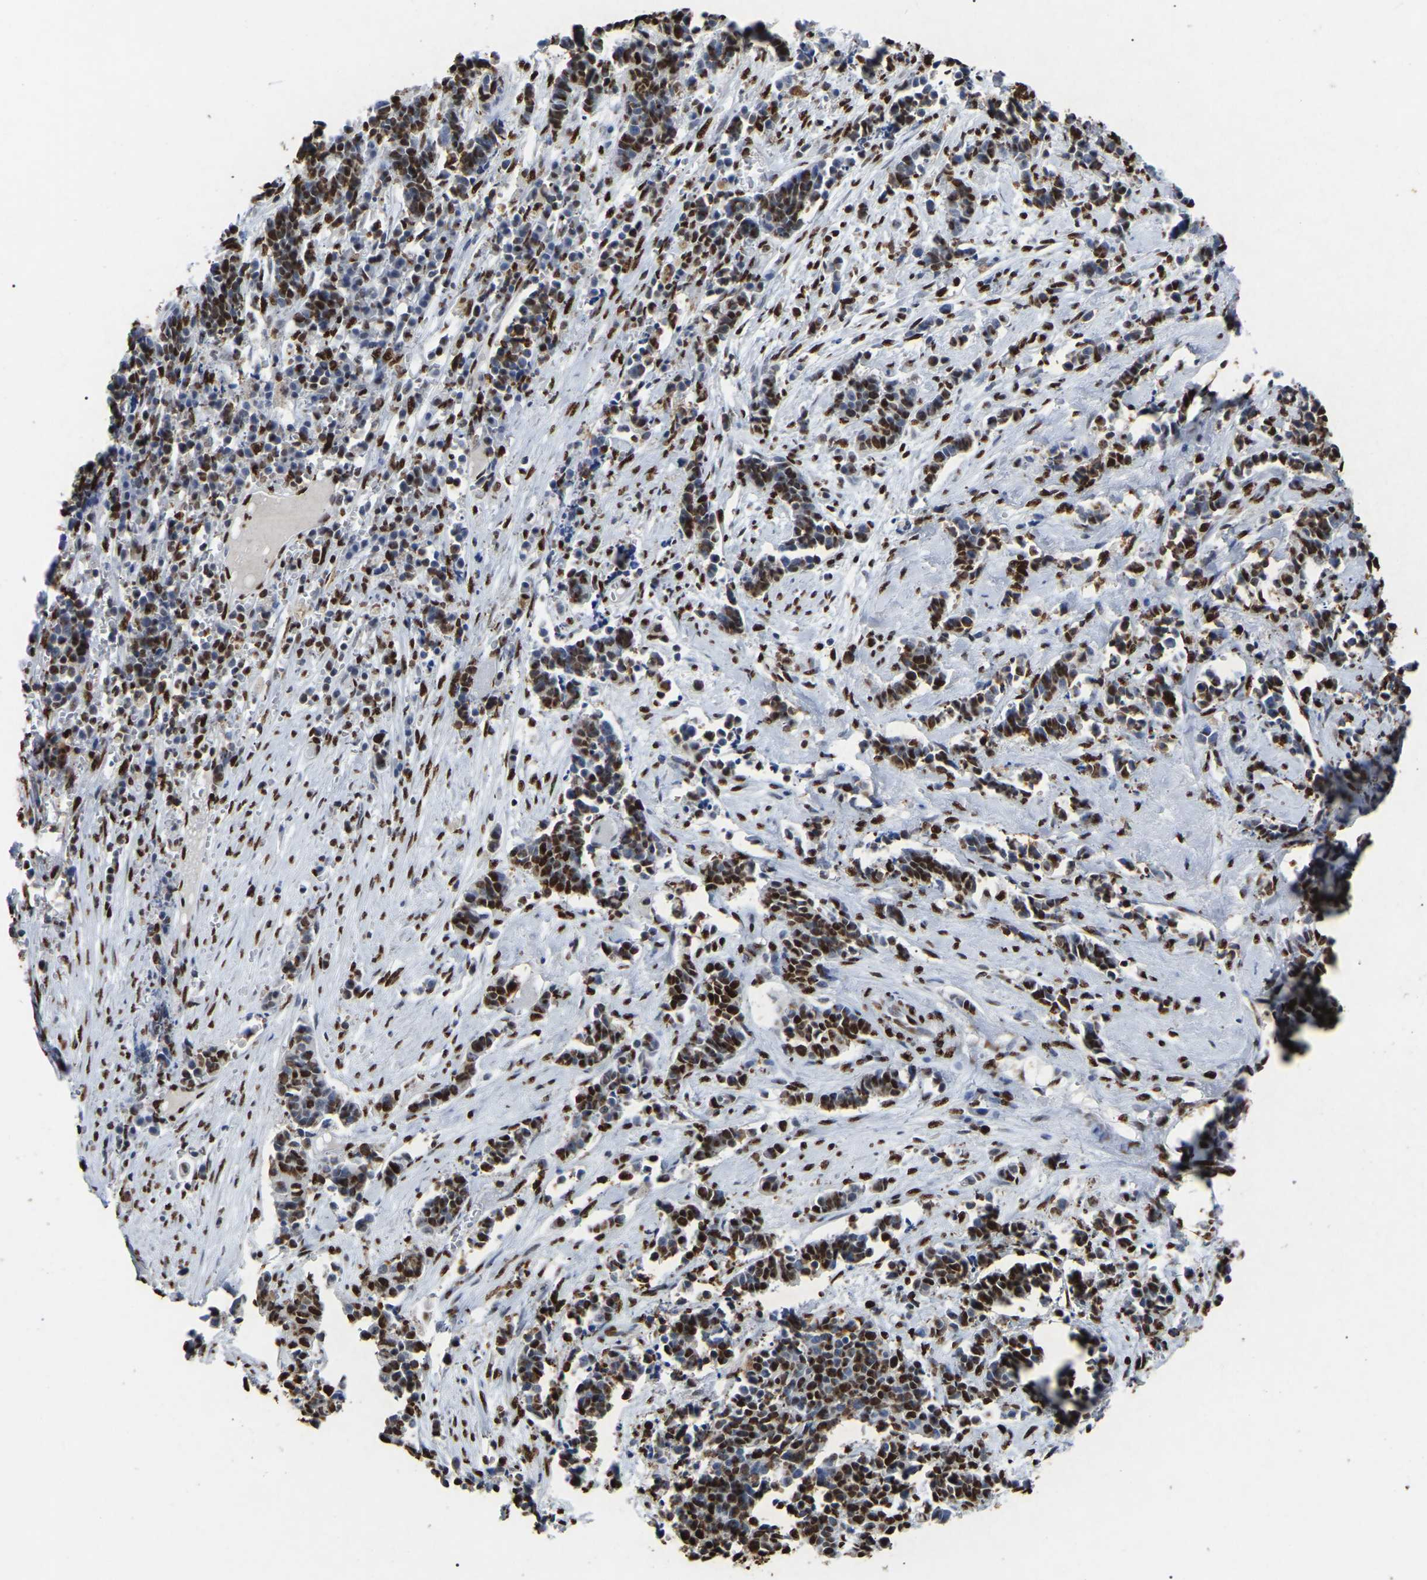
{"staining": {"intensity": "strong", "quantity": "25%-75%", "location": "nuclear"}, "tissue": "cervical cancer", "cell_type": "Tumor cells", "image_type": "cancer", "snomed": [{"axis": "morphology", "description": "Squamous cell carcinoma, NOS"}, {"axis": "topography", "description": "Cervix"}], "caption": "High-power microscopy captured an immunohistochemistry histopathology image of squamous cell carcinoma (cervical), revealing strong nuclear expression in about 25%-75% of tumor cells. (DAB (3,3'-diaminobenzidine) IHC with brightfield microscopy, high magnification).", "gene": "RBL2", "patient": {"sex": "female", "age": 35}}